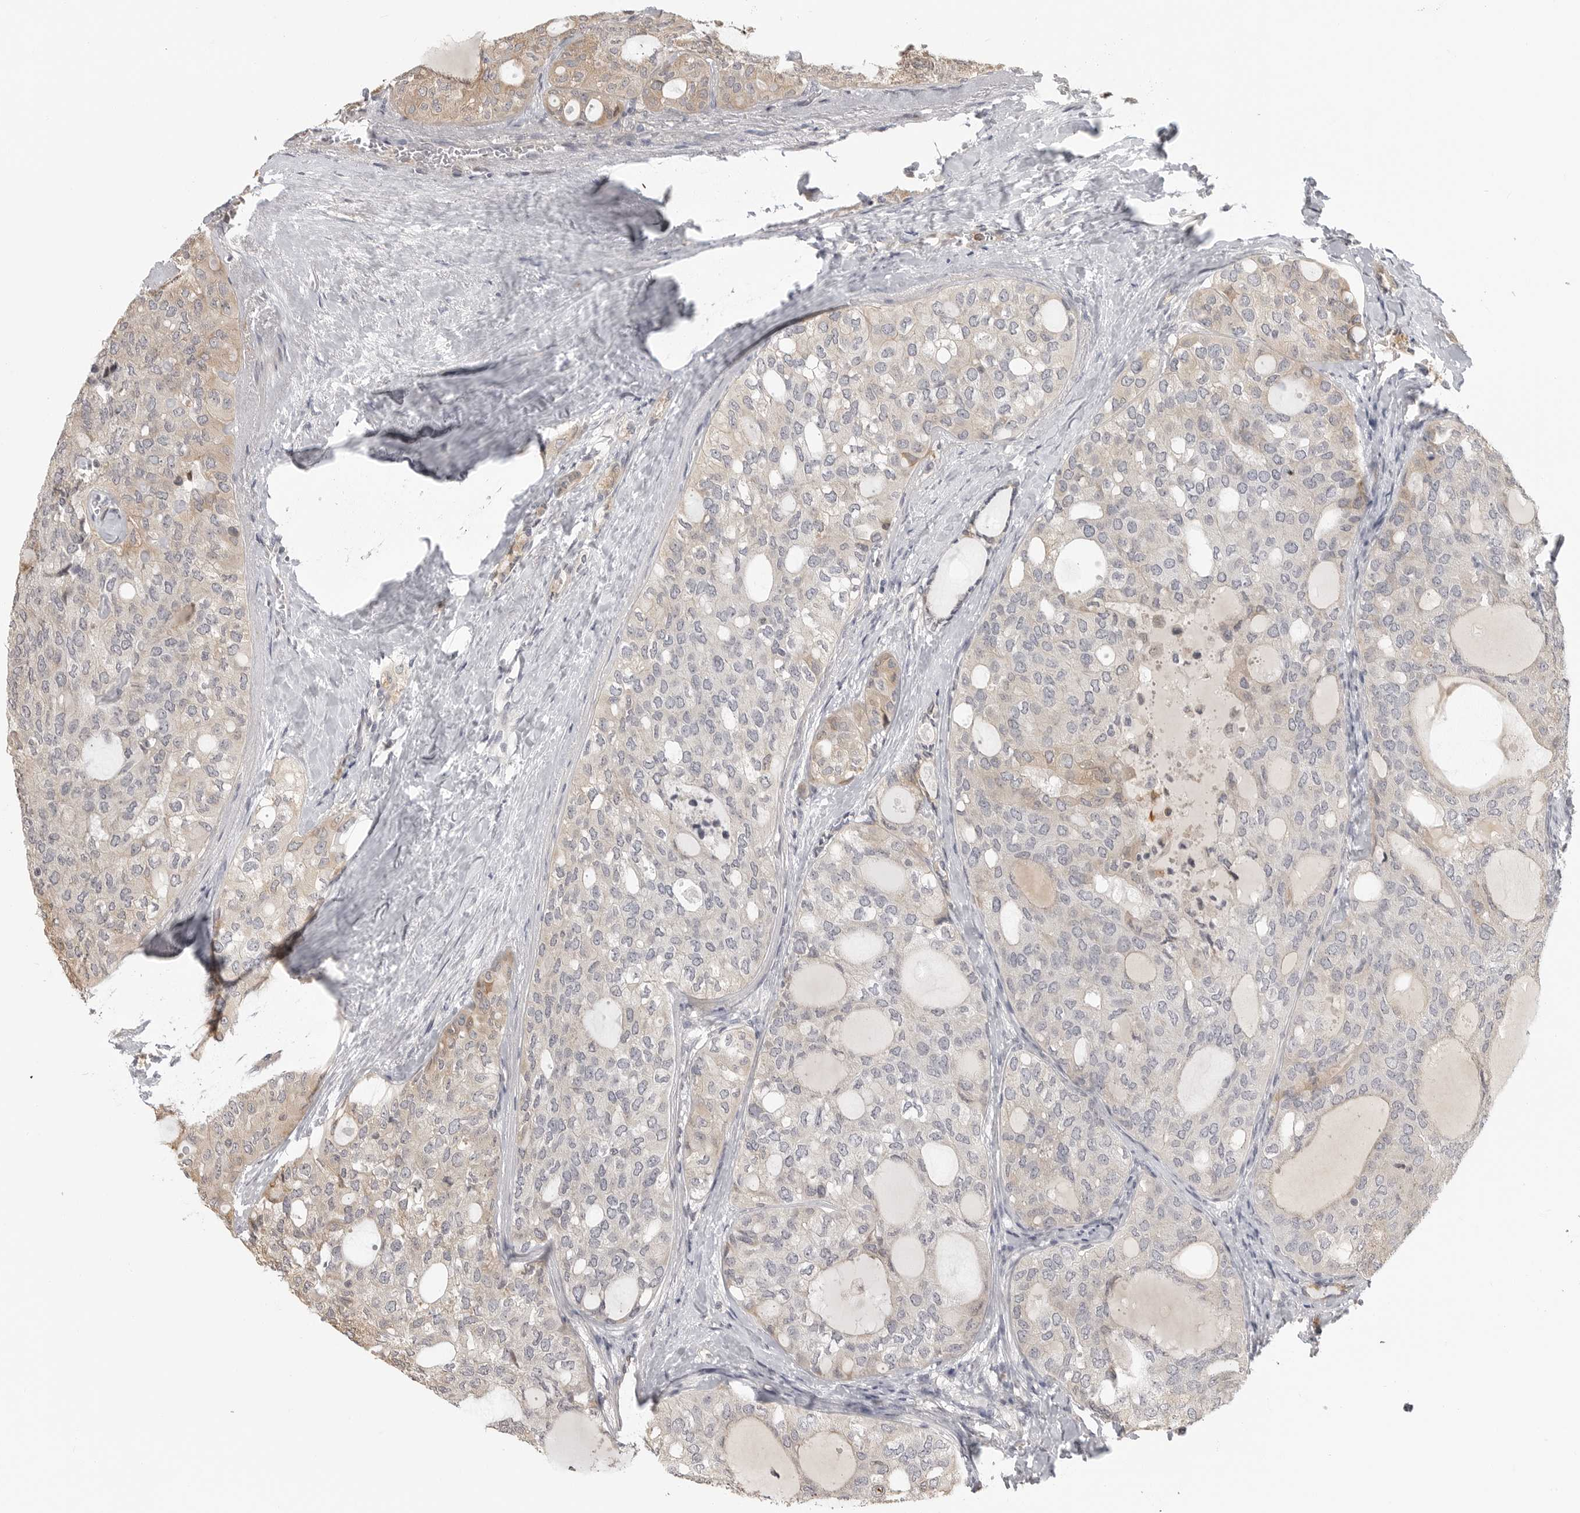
{"staining": {"intensity": "weak", "quantity": "<25%", "location": "cytoplasmic/membranous"}, "tissue": "thyroid cancer", "cell_type": "Tumor cells", "image_type": "cancer", "snomed": [{"axis": "morphology", "description": "Follicular adenoma carcinoma, NOS"}, {"axis": "topography", "description": "Thyroid gland"}], "caption": "Tumor cells are negative for brown protein staining in thyroid cancer (follicular adenoma carcinoma).", "gene": "IDO1", "patient": {"sex": "male", "age": 75}}